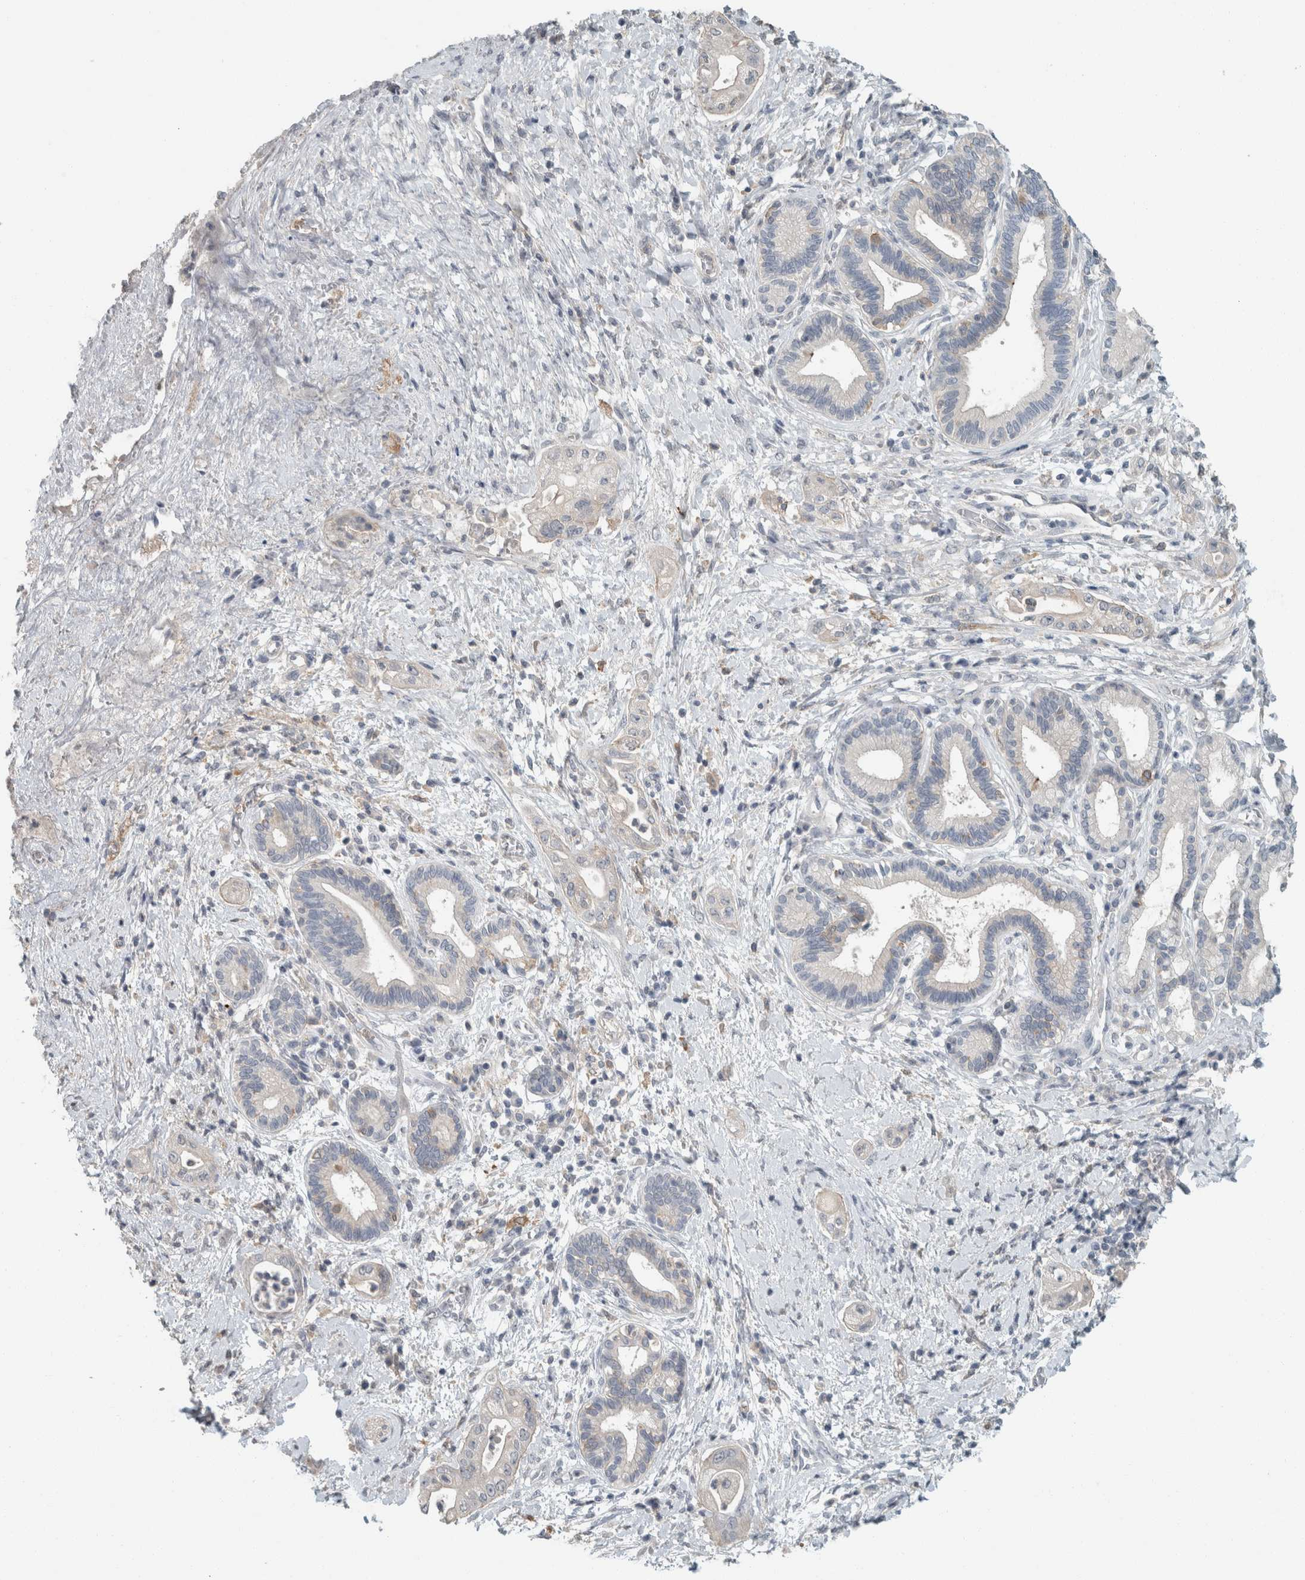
{"staining": {"intensity": "negative", "quantity": "none", "location": "none"}, "tissue": "pancreatic cancer", "cell_type": "Tumor cells", "image_type": "cancer", "snomed": [{"axis": "morphology", "description": "Adenocarcinoma, NOS"}, {"axis": "topography", "description": "Pancreas"}], "caption": "Immunohistochemical staining of pancreatic cancer (adenocarcinoma) displays no significant staining in tumor cells.", "gene": "SCIN", "patient": {"sex": "male", "age": 58}}